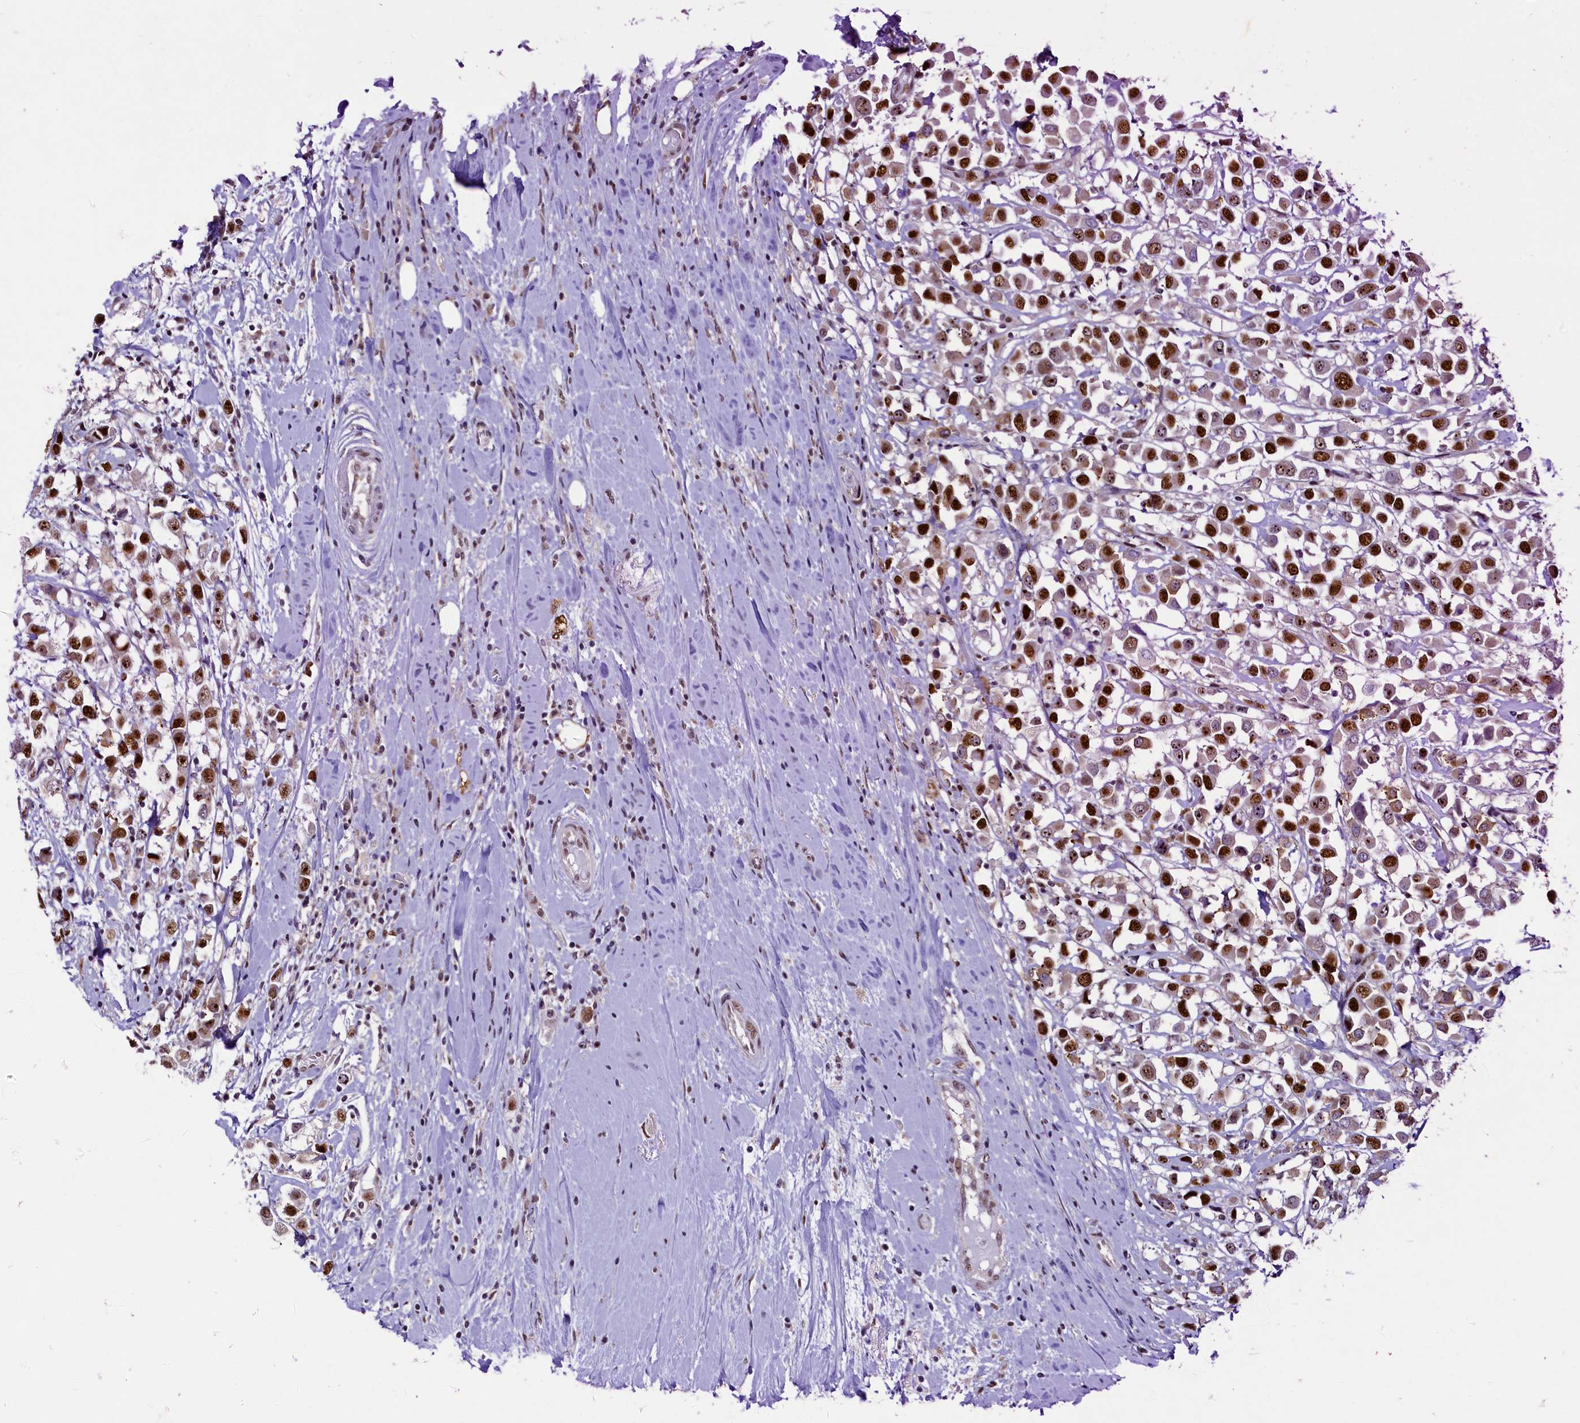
{"staining": {"intensity": "strong", "quantity": ">75%", "location": "nuclear"}, "tissue": "breast cancer", "cell_type": "Tumor cells", "image_type": "cancer", "snomed": [{"axis": "morphology", "description": "Duct carcinoma"}, {"axis": "topography", "description": "Breast"}], "caption": "An image showing strong nuclear staining in about >75% of tumor cells in breast cancer, as visualized by brown immunohistochemical staining.", "gene": "ANKS3", "patient": {"sex": "female", "age": 61}}